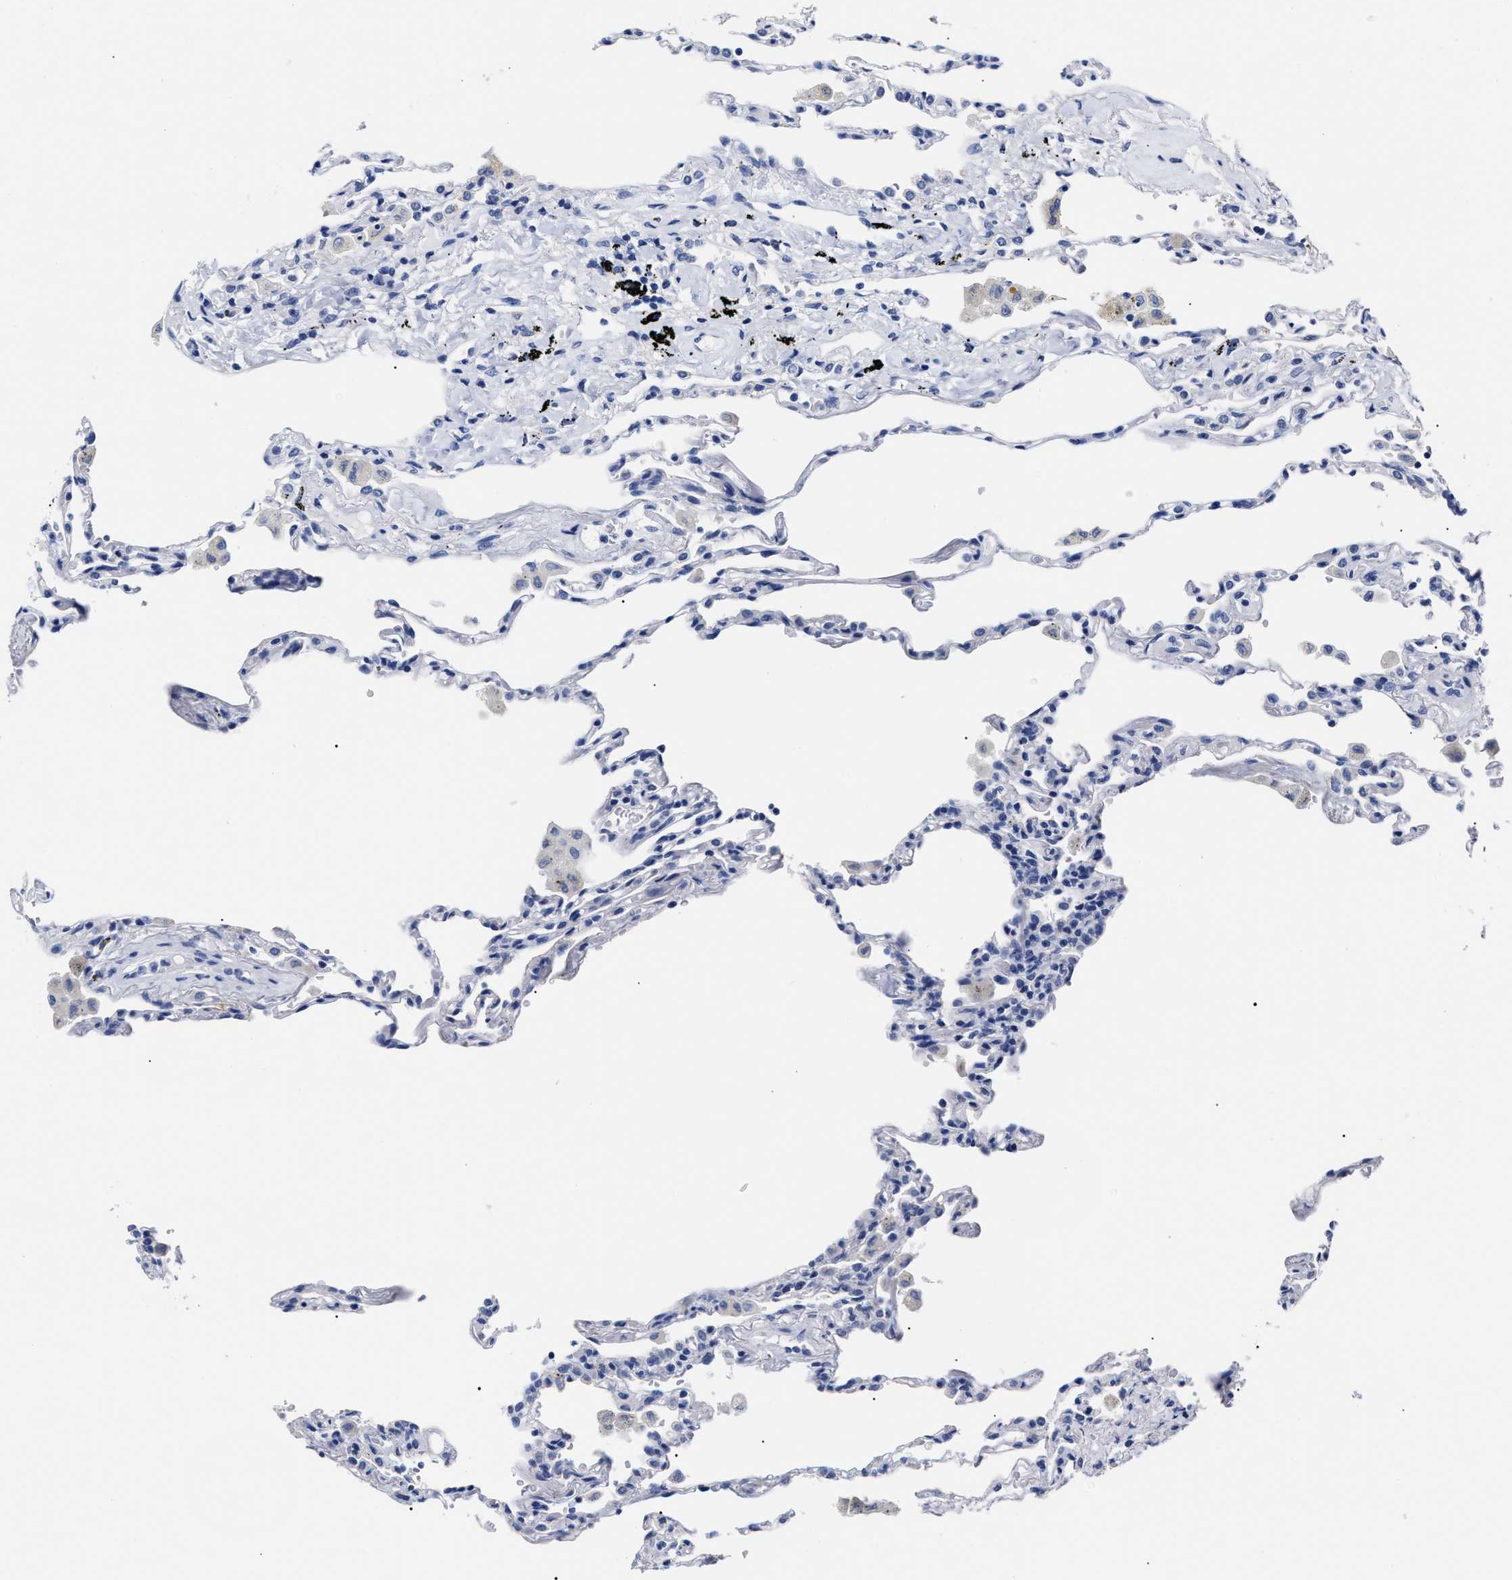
{"staining": {"intensity": "negative", "quantity": "none", "location": "none"}, "tissue": "lung", "cell_type": "Alveolar cells", "image_type": "normal", "snomed": [{"axis": "morphology", "description": "Normal tissue, NOS"}, {"axis": "topography", "description": "Lung"}], "caption": "This micrograph is of unremarkable lung stained with immunohistochemistry to label a protein in brown with the nuclei are counter-stained blue. There is no staining in alveolar cells.", "gene": "ALPG", "patient": {"sex": "male", "age": 59}}